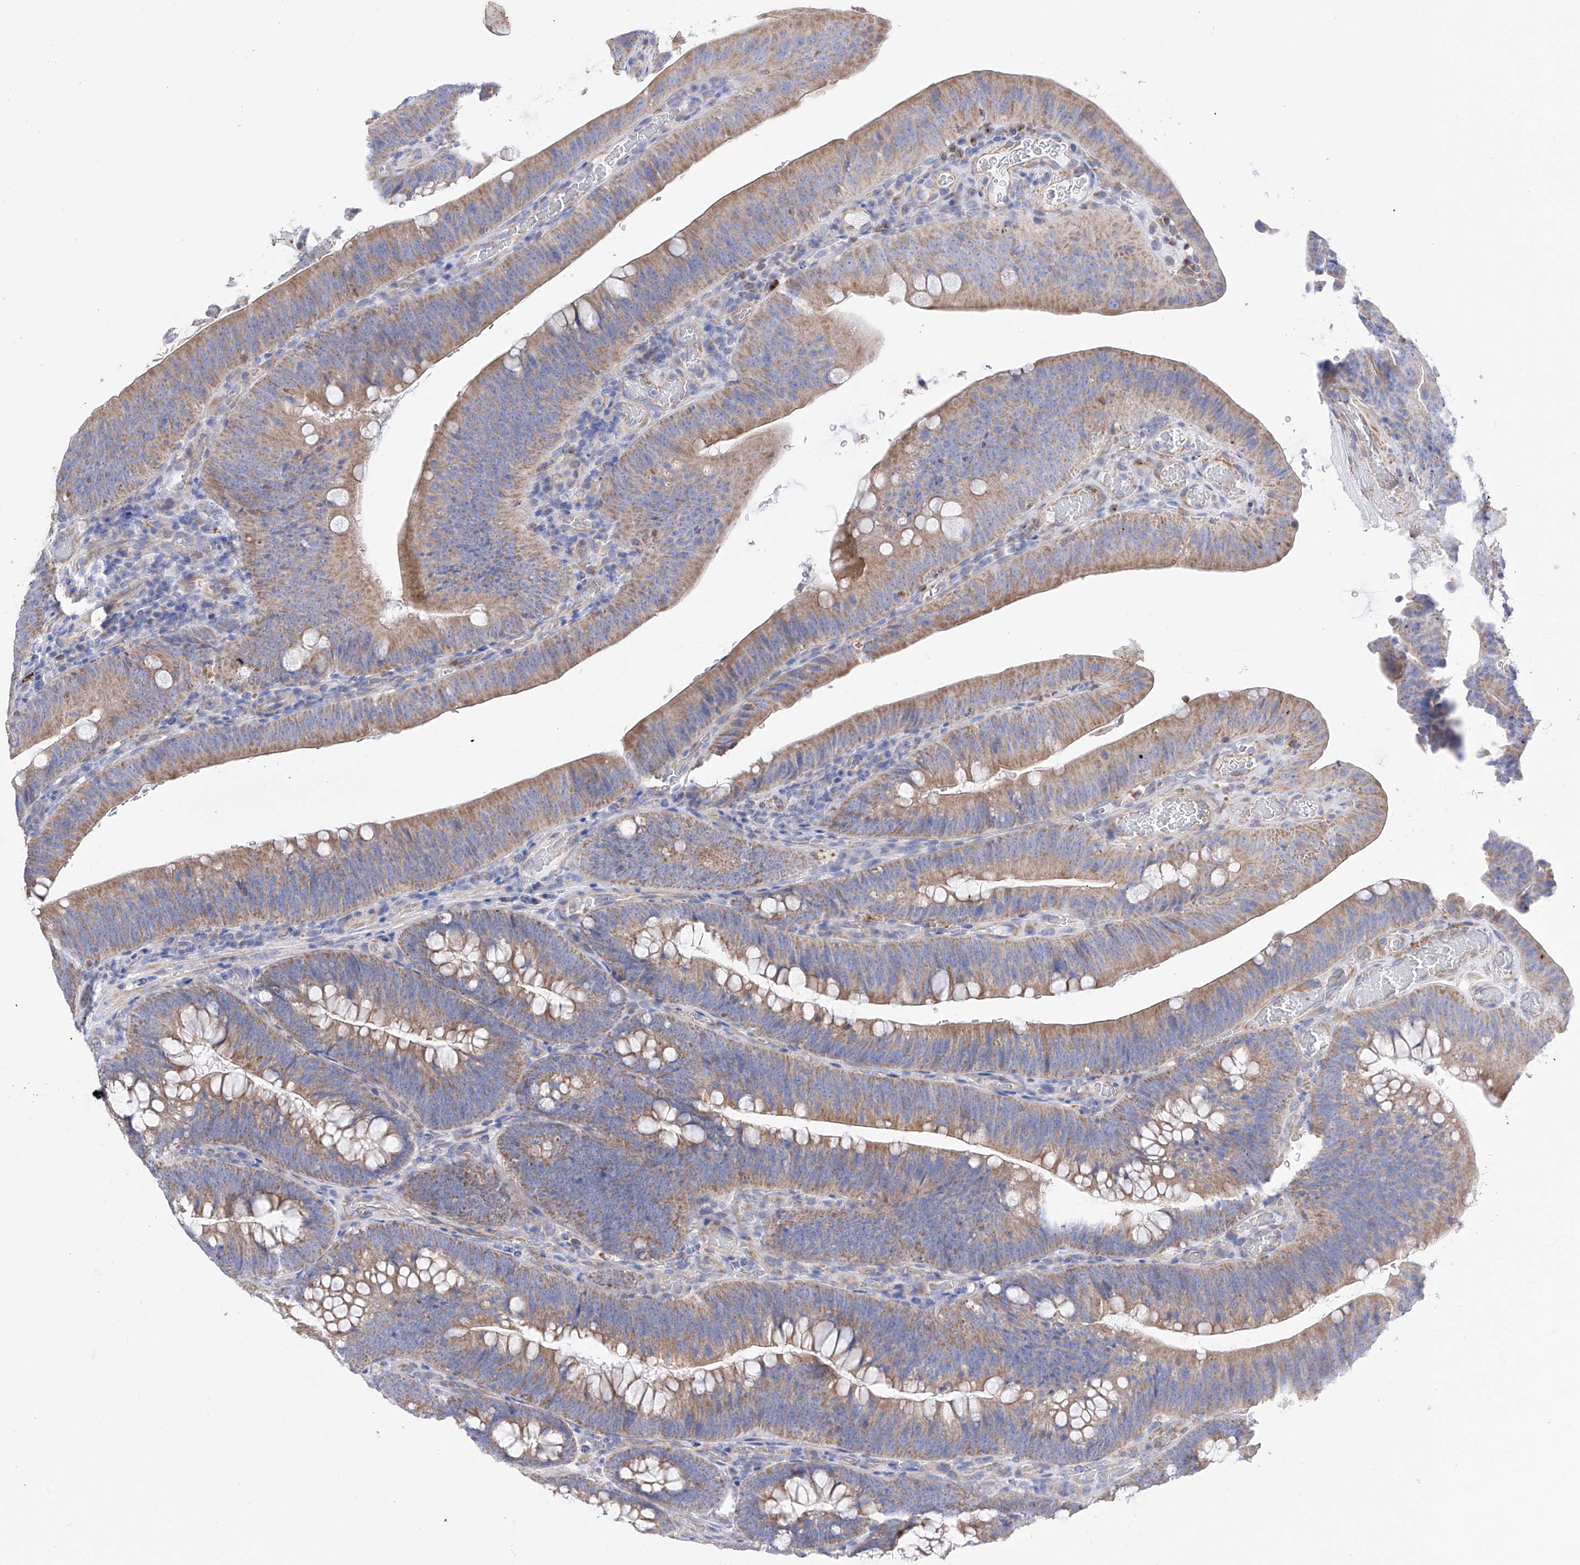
{"staining": {"intensity": "moderate", "quantity": ">75%", "location": "cytoplasmic/membranous"}, "tissue": "colorectal cancer", "cell_type": "Tumor cells", "image_type": "cancer", "snomed": [{"axis": "morphology", "description": "Normal tissue, NOS"}, {"axis": "topography", "description": "Colon"}], "caption": "This is a histology image of immunohistochemistry (IHC) staining of colorectal cancer, which shows moderate positivity in the cytoplasmic/membranous of tumor cells.", "gene": "FLG", "patient": {"sex": "female", "age": 82}}